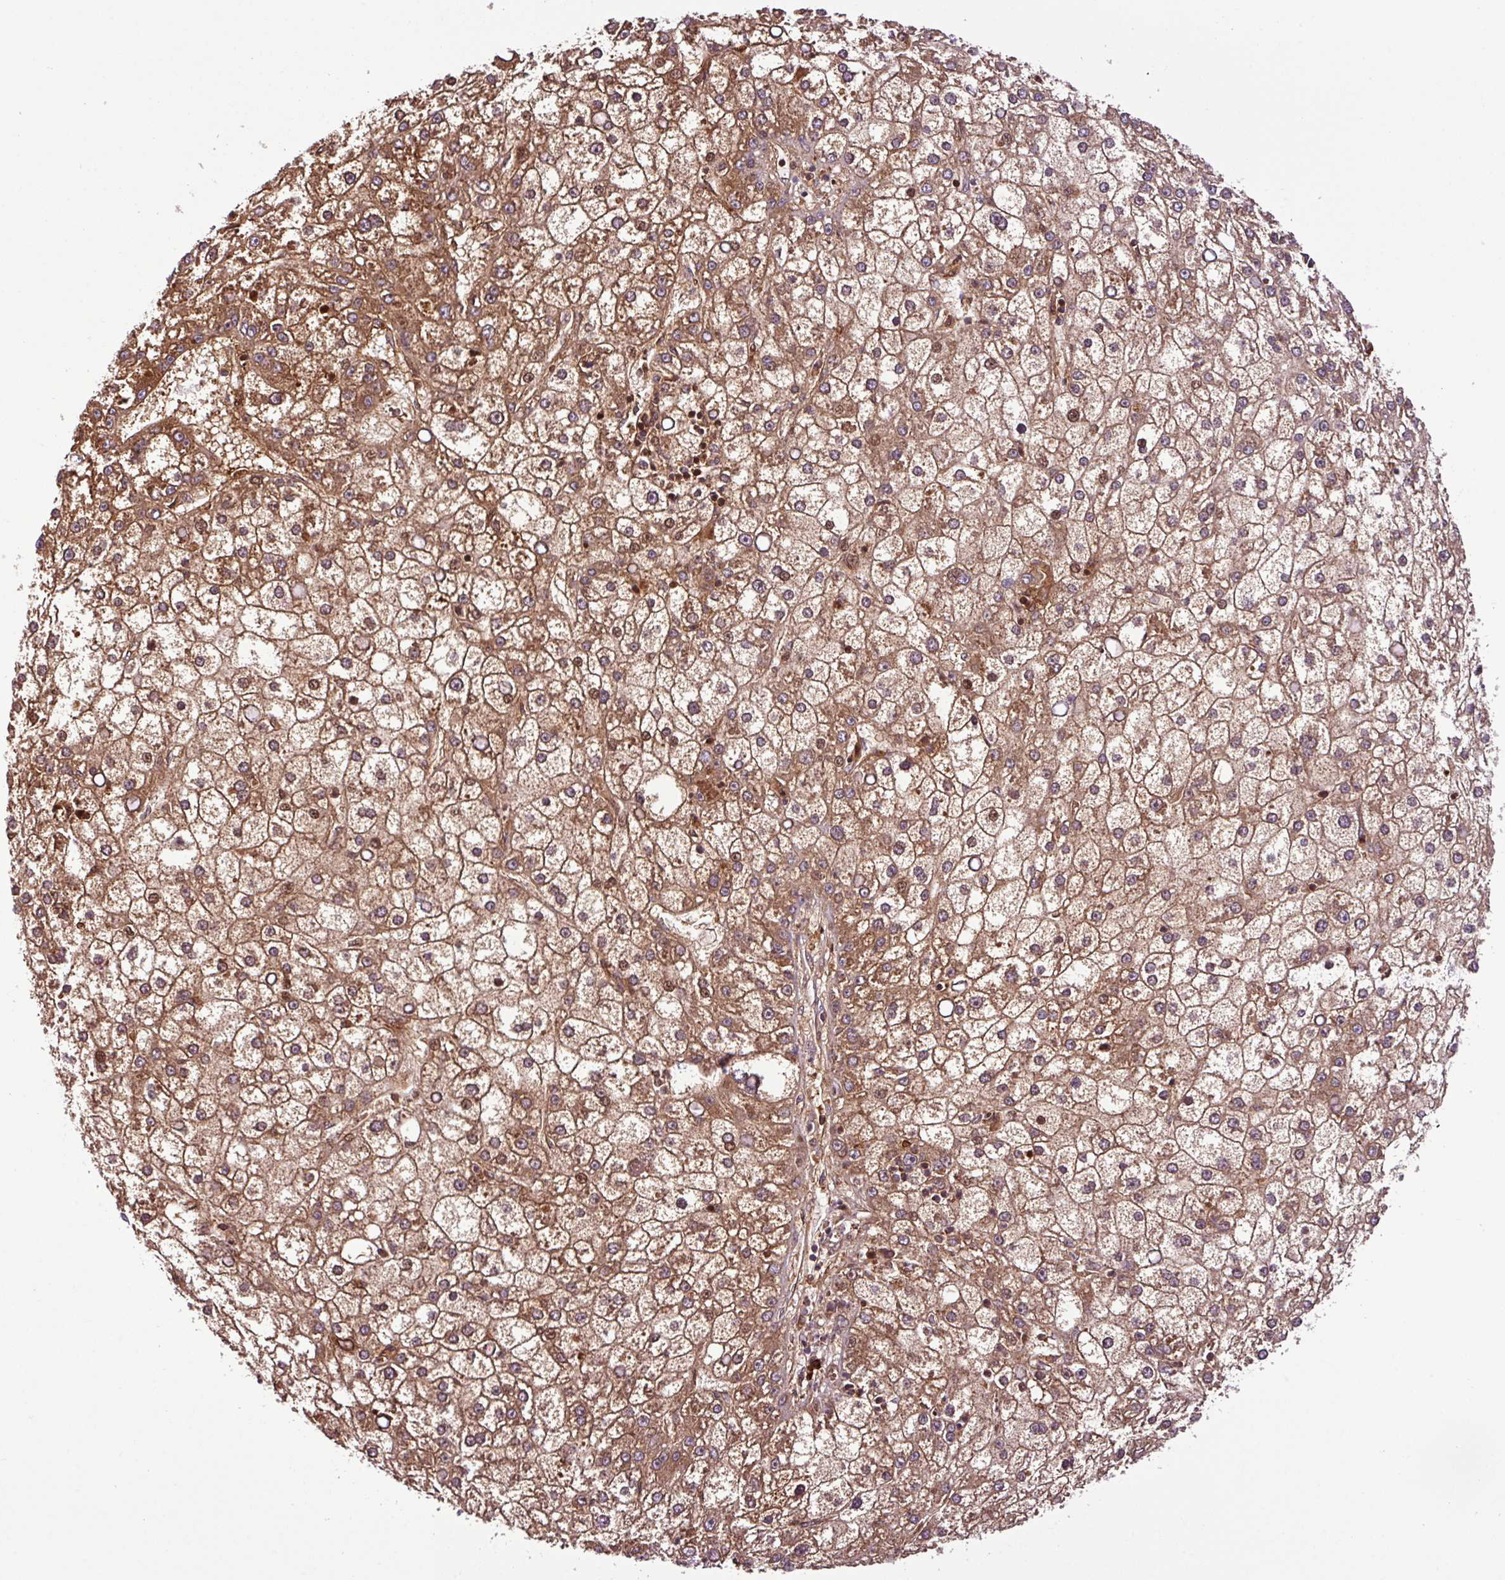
{"staining": {"intensity": "moderate", "quantity": ">75%", "location": "cytoplasmic/membranous"}, "tissue": "liver cancer", "cell_type": "Tumor cells", "image_type": "cancer", "snomed": [{"axis": "morphology", "description": "Carcinoma, Hepatocellular, NOS"}, {"axis": "topography", "description": "Liver"}], "caption": "Approximately >75% of tumor cells in hepatocellular carcinoma (liver) exhibit moderate cytoplasmic/membranous protein positivity as visualized by brown immunohistochemical staining.", "gene": "ZNF266", "patient": {"sex": "male", "age": 67}}